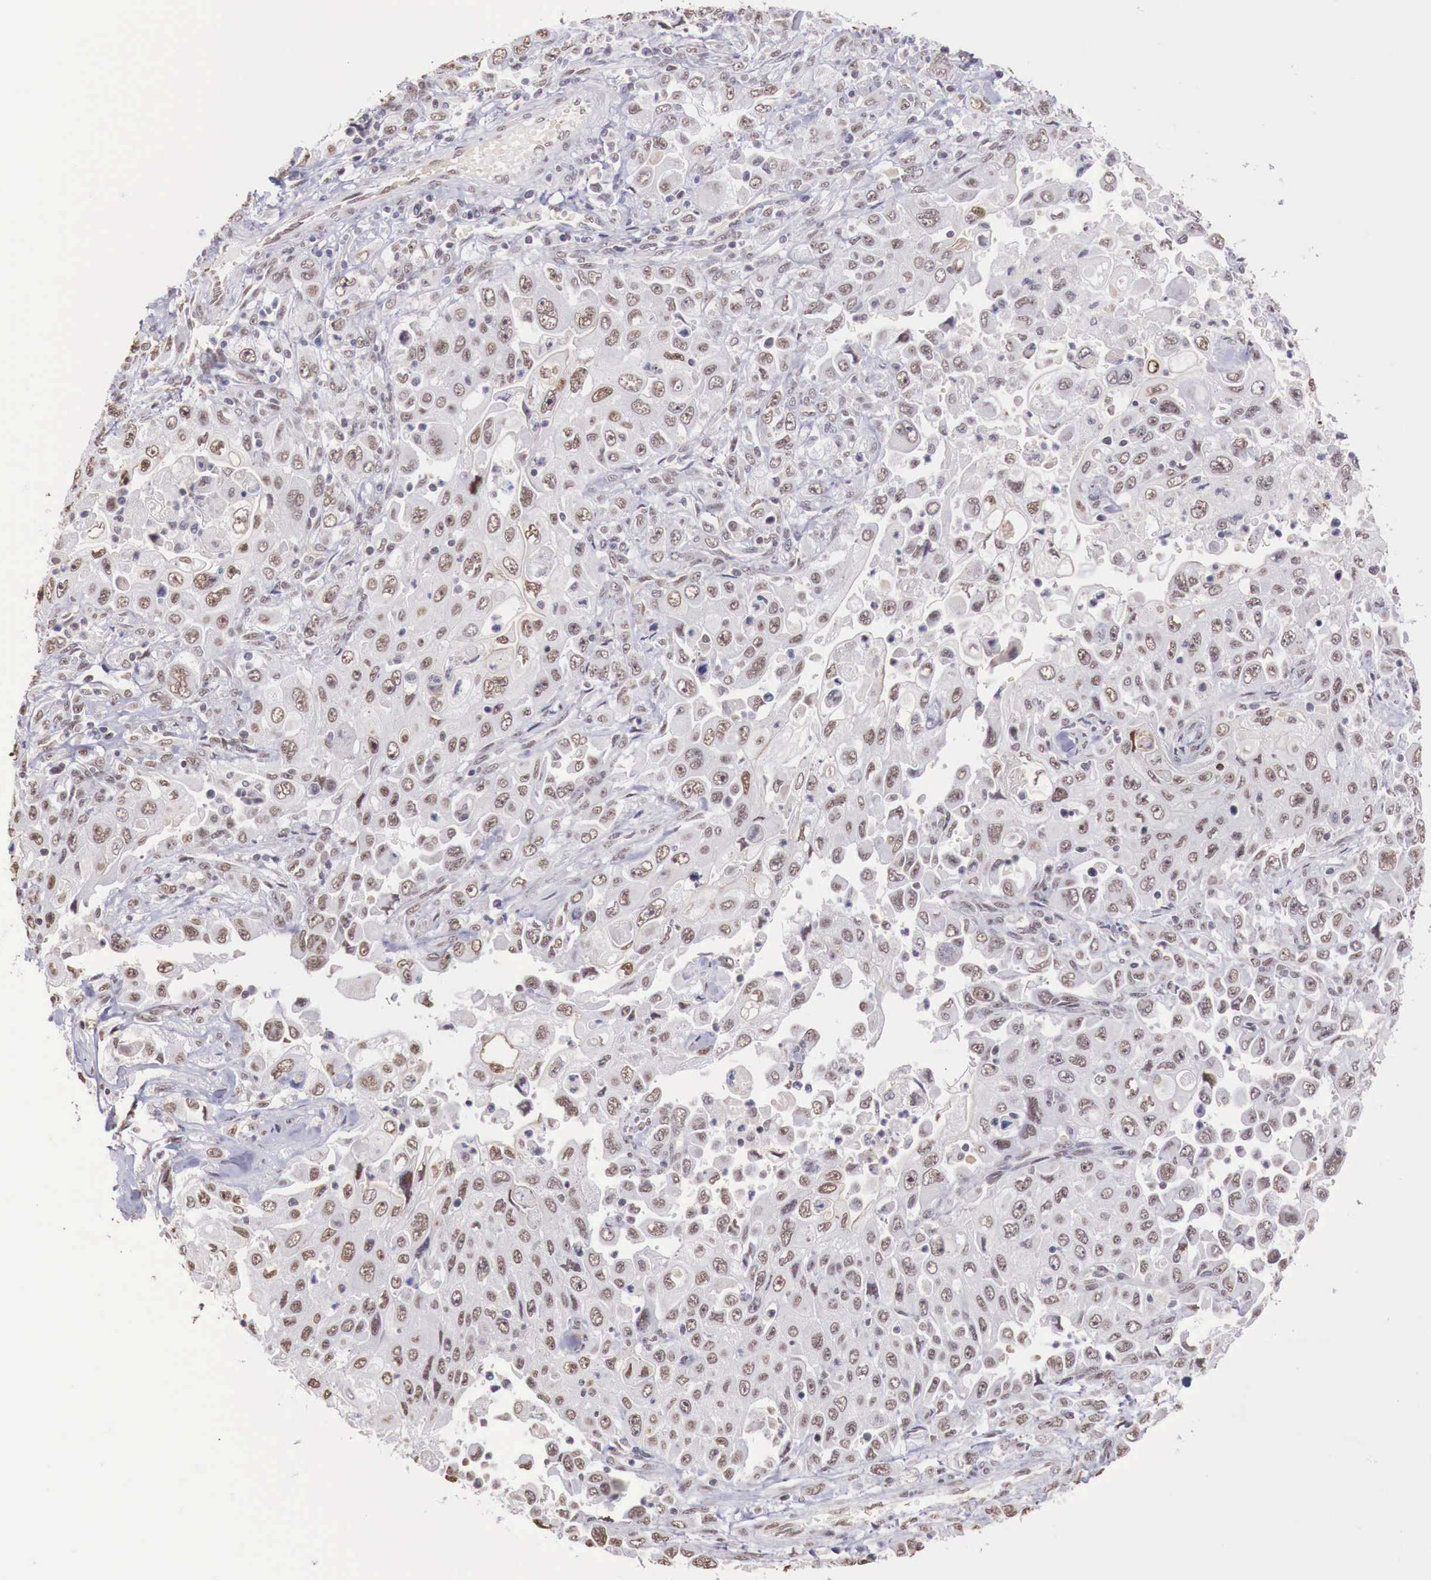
{"staining": {"intensity": "weak", "quantity": "25%-75%", "location": "nuclear"}, "tissue": "pancreatic cancer", "cell_type": "Tumor cells", "image_type": "cancer", "snomed": [{"axis": "morphology", "description": "Adenocarcinoma, NOS"}, {"axis": "topography", "description": "Pancreas"}], "caption": "Protein staining reveals weak nuclear staining in about 25%-75% of tumor cells in pancreatic cancer (adenocarcinoma).", "gene": "FOXP2", "patient": {"sex": "male", "age": 70}}